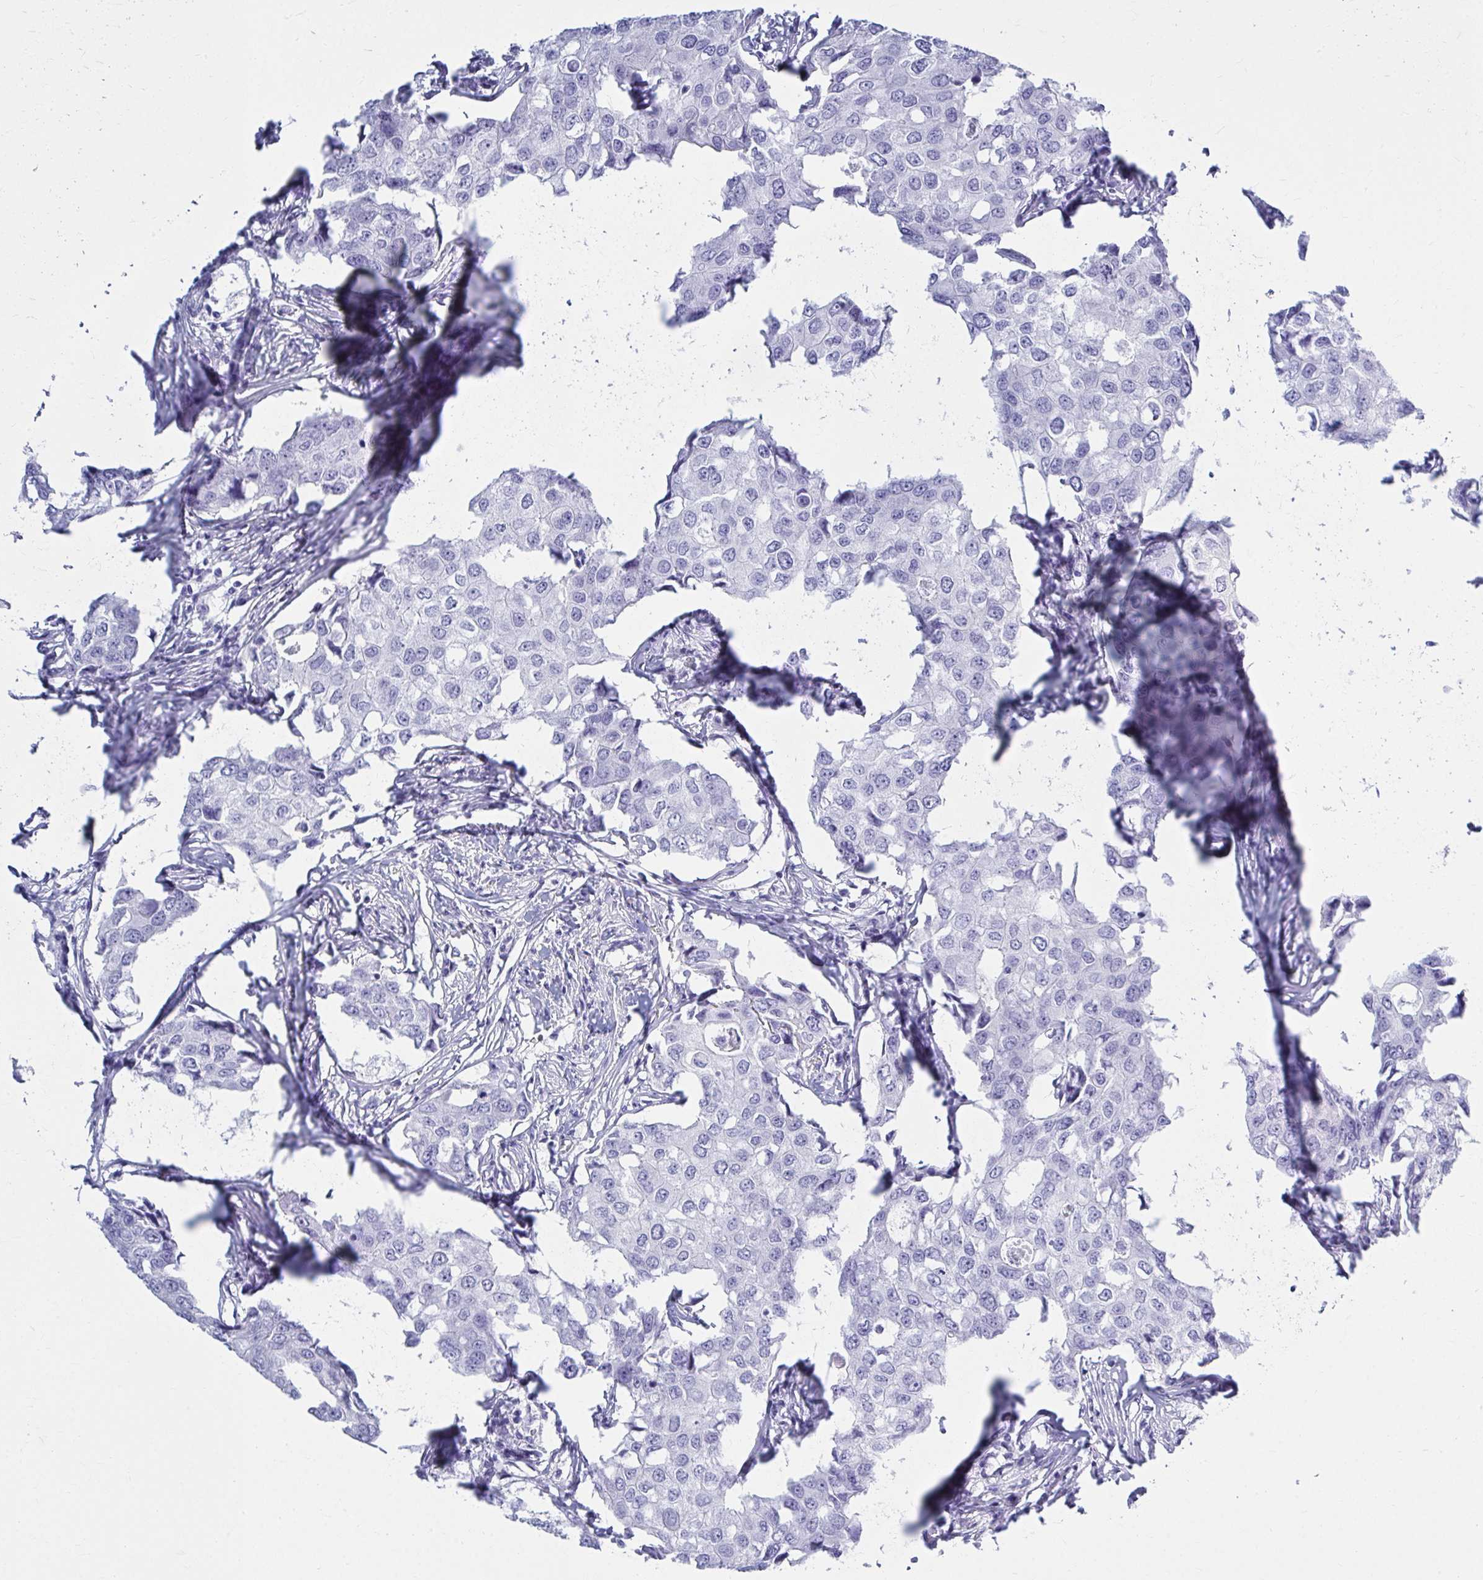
{"staining": {"intensity": "negative", "quantity": "none", "location": "none"}, "tissue": "breast cancer", "cell_type": "Tumor cells", "image_type": "cancer", "snomed": [{"axis": "morphology", "description": "Duct carcinoma"}, {"axis": "topography", "description": "Breast"}], "caption": "High magnification brightfield microscopy of breast cancer stained with DAB (3,3'-diaminobenzidine) (brown) and counterstained with hematoxylin (blue): tumor cells show no significant staining. (Brightfield microscopy of DAB (3,3'-diaminobenzidine) immunohistochemistry at high magnification).", "gene": "ATP4B", "patient": {"sex": "female", "age": 27}}